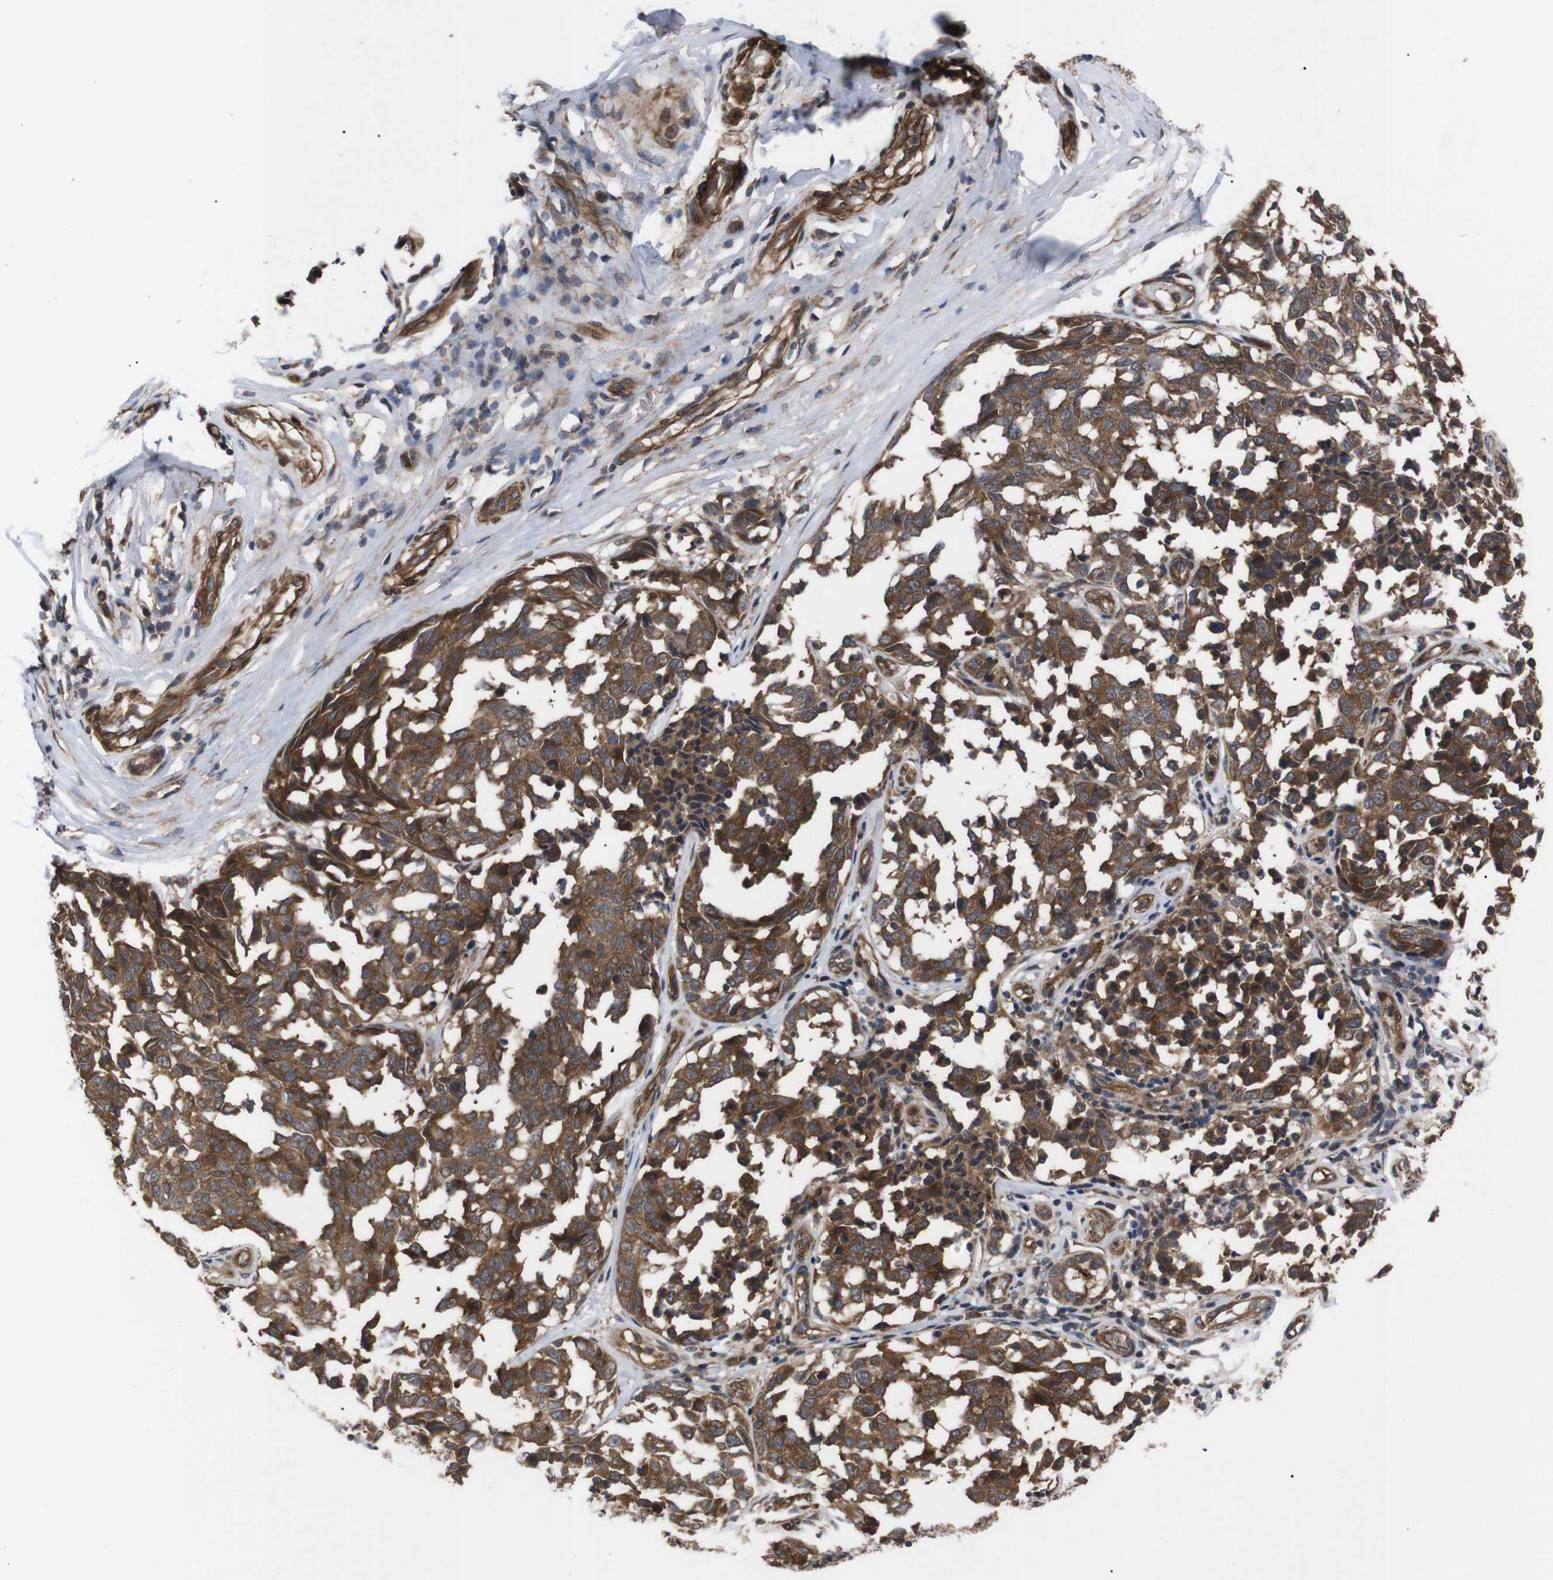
{"staining": {"intensity": "strong", "quantity": ">75%", "location": "cytoplasmic/membranous"}, "tissue": "melanoma", "cell_type": "Tumor cells", "image_type": "cancer", "snomed": [{"axis": "morphology", "description": "Malignant melanoma, NOS"}, {"axis": "topography", "description": "Skin"}], "caption": "Approximately >75% of tumor cells in malignant melanoma exhibit strong cytoplasmic/membranous protein expression as visualized by brown immunohistochemical staining.", "gene": "PAWR", "patient": {"sex": "female", "age": 64}}